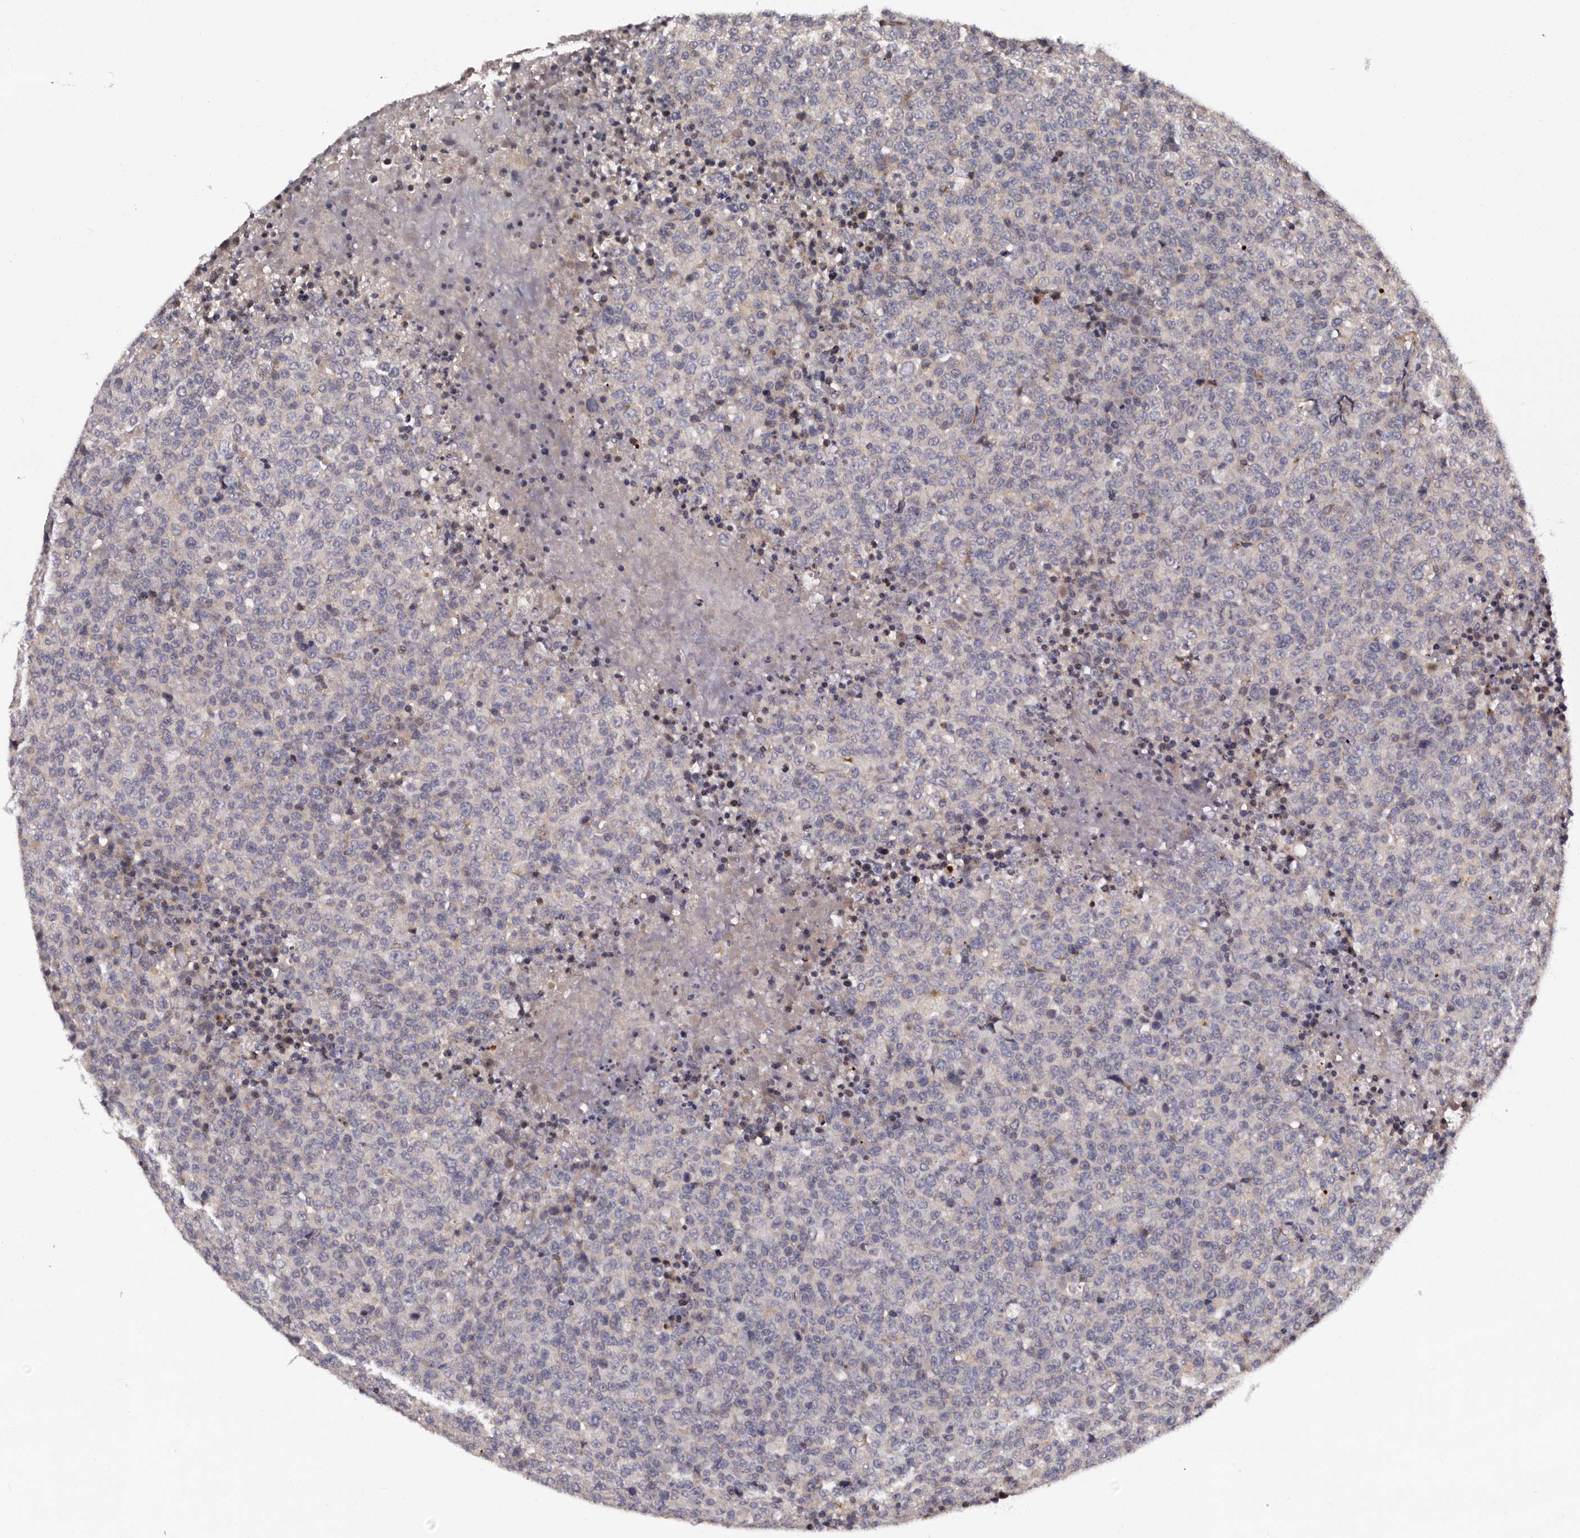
{"staining": {"intensity": "negative", "quantity": "none", "location": "none"}, "tissue": "lymphoma", "cell_type": "Tumor cells", "image_type": "cancer", "snomed": [{"axis": "morphology", "description": "Malignant lymphoma, non-Hodgkin's type, High grade"}, {"axis": "topography", "description": "Lymph node"}], "caption": "A high-resolution micrograph shows immunohistochemistry staining of malignant lymphoma, non-Hodgkin's type (high-grade), which demonstrates no significant staining in tumor cells.", "gene": "ADCK5", "patient": {"sex": "male", "age": 13}}